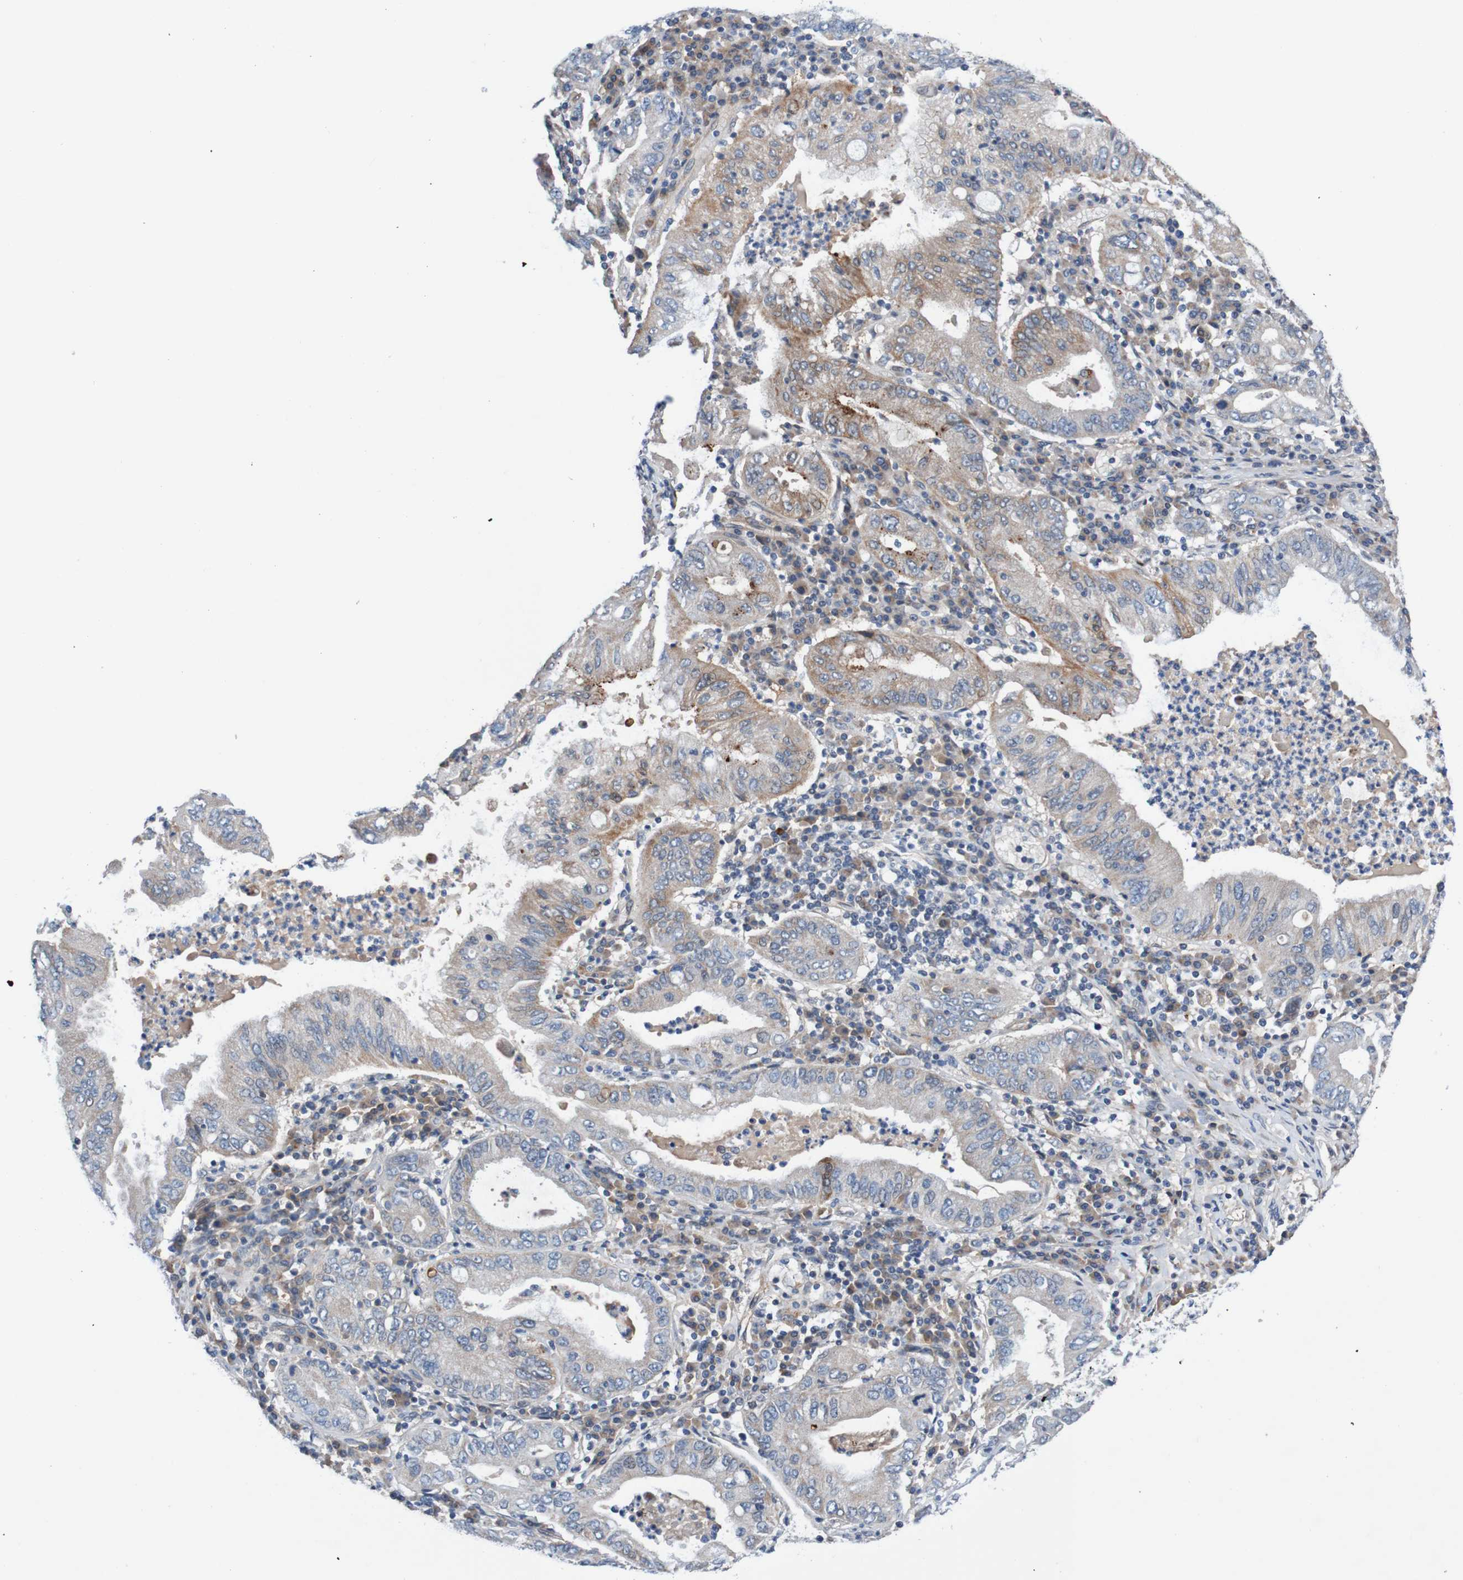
{"staining": {"intensity": "weak", "quantity": "25%-75%", "location": "cytoplasmic/membranous"}, "tissue": "stomach cancer", "cell_type": "Tumor cells", "image_type": "cancer", "snomed": [{"axis": "morphology", "description": "Normal tissue, NOS"}, {"axis": "morphology", "description": "Adenocarcinoma, NOS"}, {"axis": "topography", "description": "Esophagus"}, {"axis": "topography", "description": "Stomach, upper"}, {"axis": "topography", "description": "Peripheral nerve tissue"}], "caption": "Tumor cells demonstrate low levels of weak cytoplasmic/membranous positivity in about 25%-75% of cells in human stomach adenocarcinoma.", "gene": "CPED1", "patient": {"sex": "male", "age": 62}}